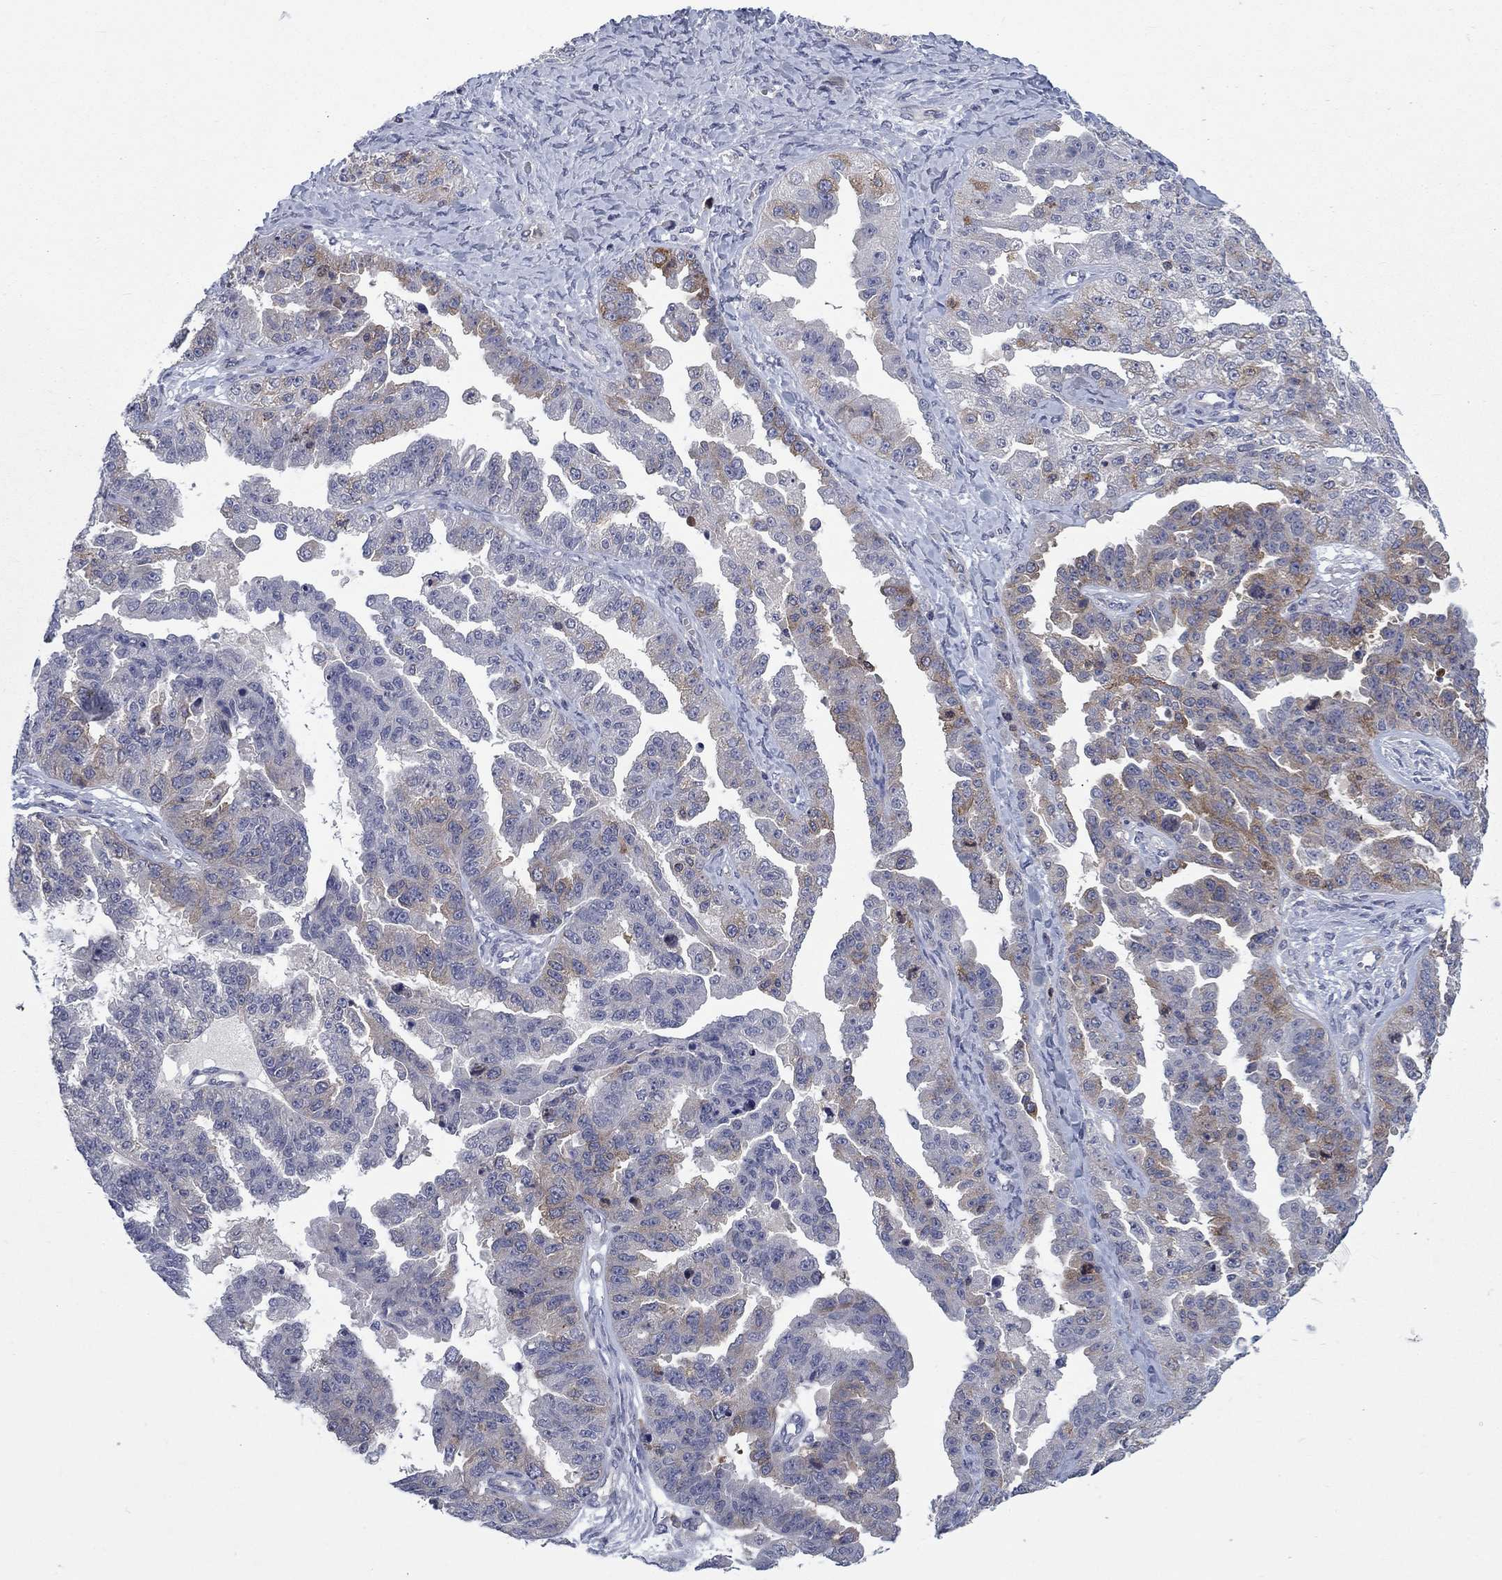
{"staining": {"intensity": "moderate", "quantity": "<25%", "location": "cytoplasmic/membranous"}, "tissue": "ovarian cancer", "cell_type": "Tumor cells", "image_type": "cancer", "snomed": [{"axis": "morphology", "description": "Cystadenocarcinoma, serous, NOS"}, {"axis": "topography", "description": "Ovary"}], "caption": "Ovarian cancer (serous cystadenocarcinoma) tissue exhibits moderate cytoplasmic/membranous positivity in approximately <25% of tumor cells, visualized by immunohistochemistry.", "gene": "KIF15", "patient": {"sex": "female", "age": 58}}